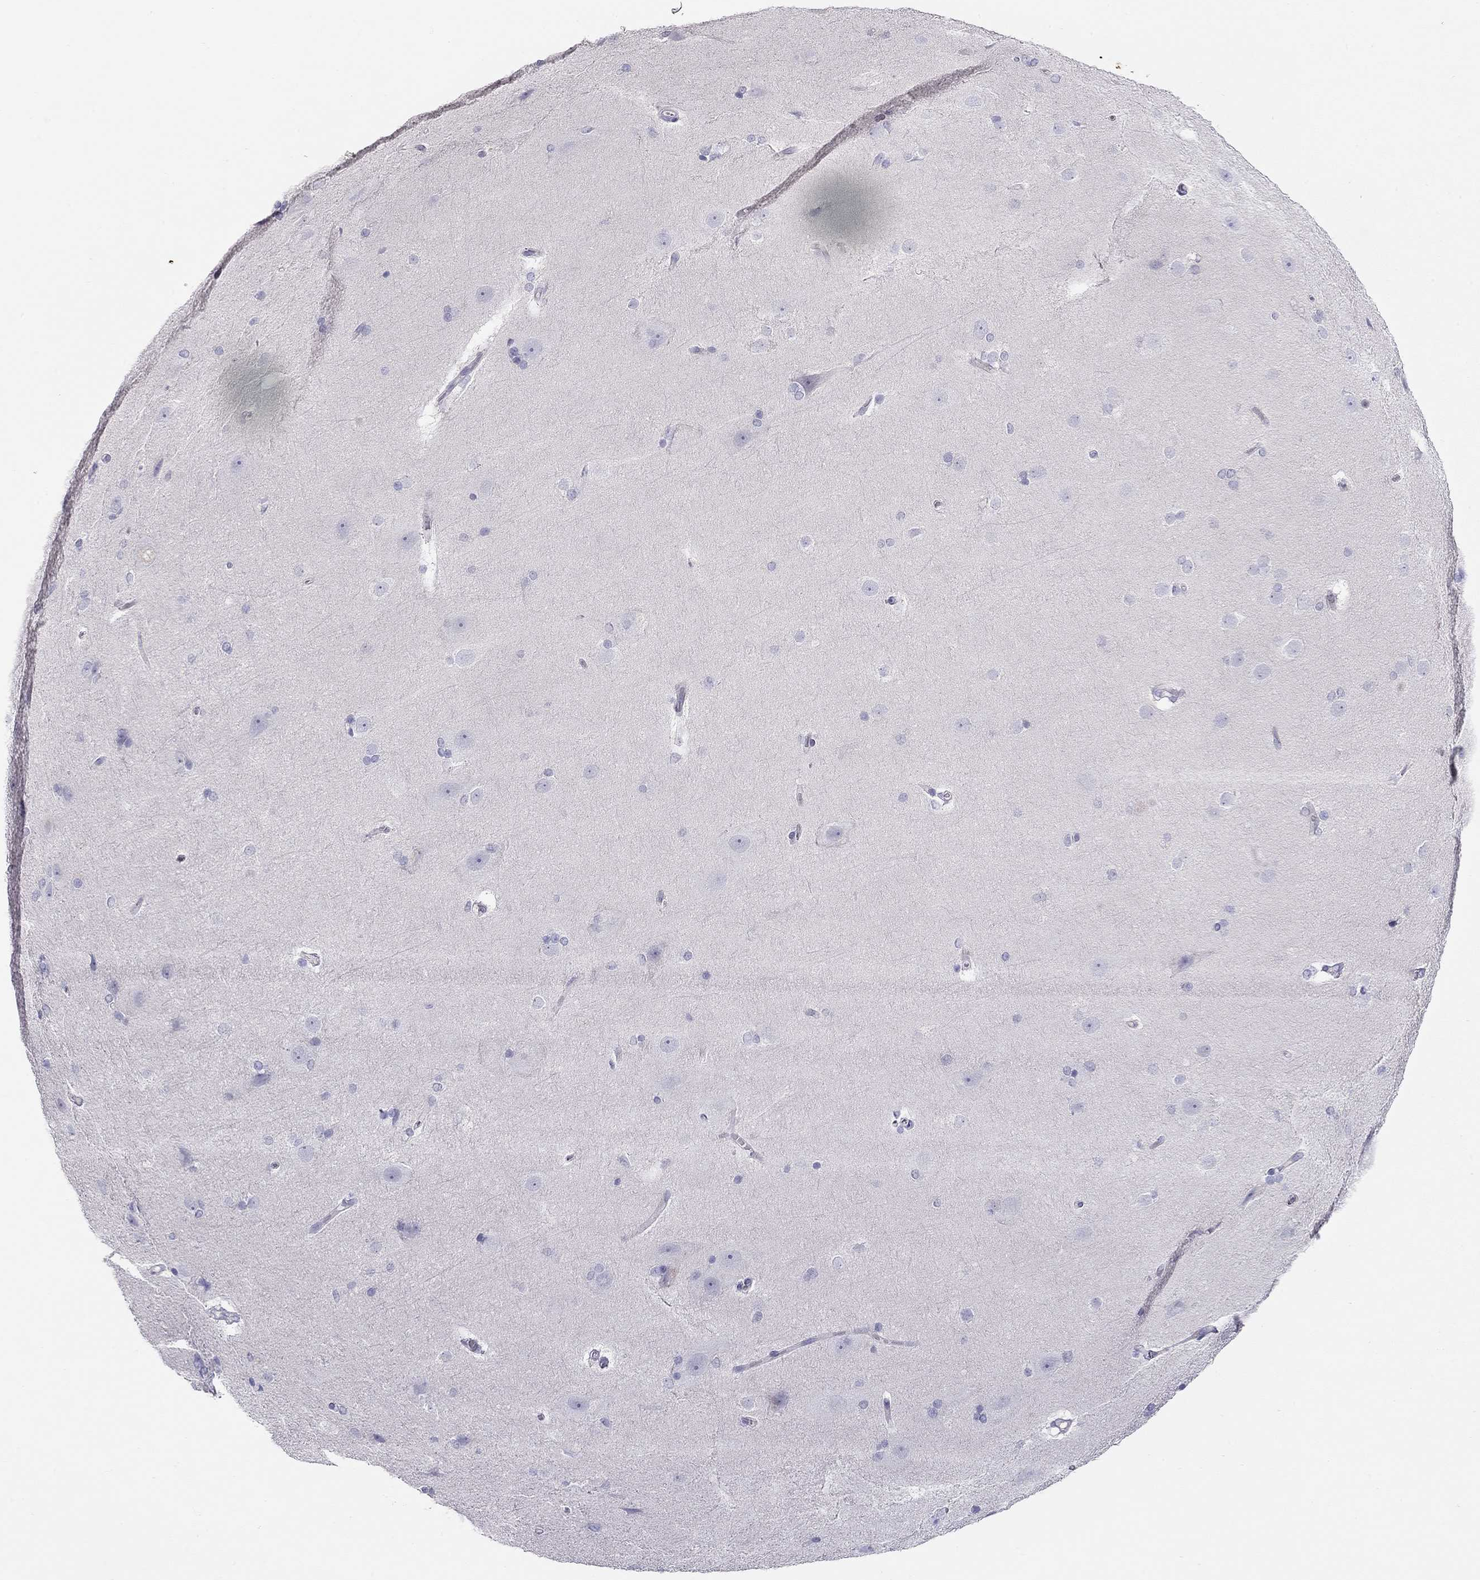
{"staining": {"intensity": "negative", "quantity": "none", "location": "none"}, "tissue": "hippocampus", "cell_type": "Glial cells", "image_type": "normal", "snomed": [{"axis": "morphology", "description": "Normal tissue, NOS"}, {"axis": "topography", "description": "Cerebral cortex"}, {"axis": "topography", "description": "Hippocampus"}], "caption": "This is a histopathology image of immunohistochemistry (IHC) staining of unremarkable hippocampus, which shows no expression in glial cells.", "gene": "KCNV2", "patient": {"sex": "female", "age": 19}}